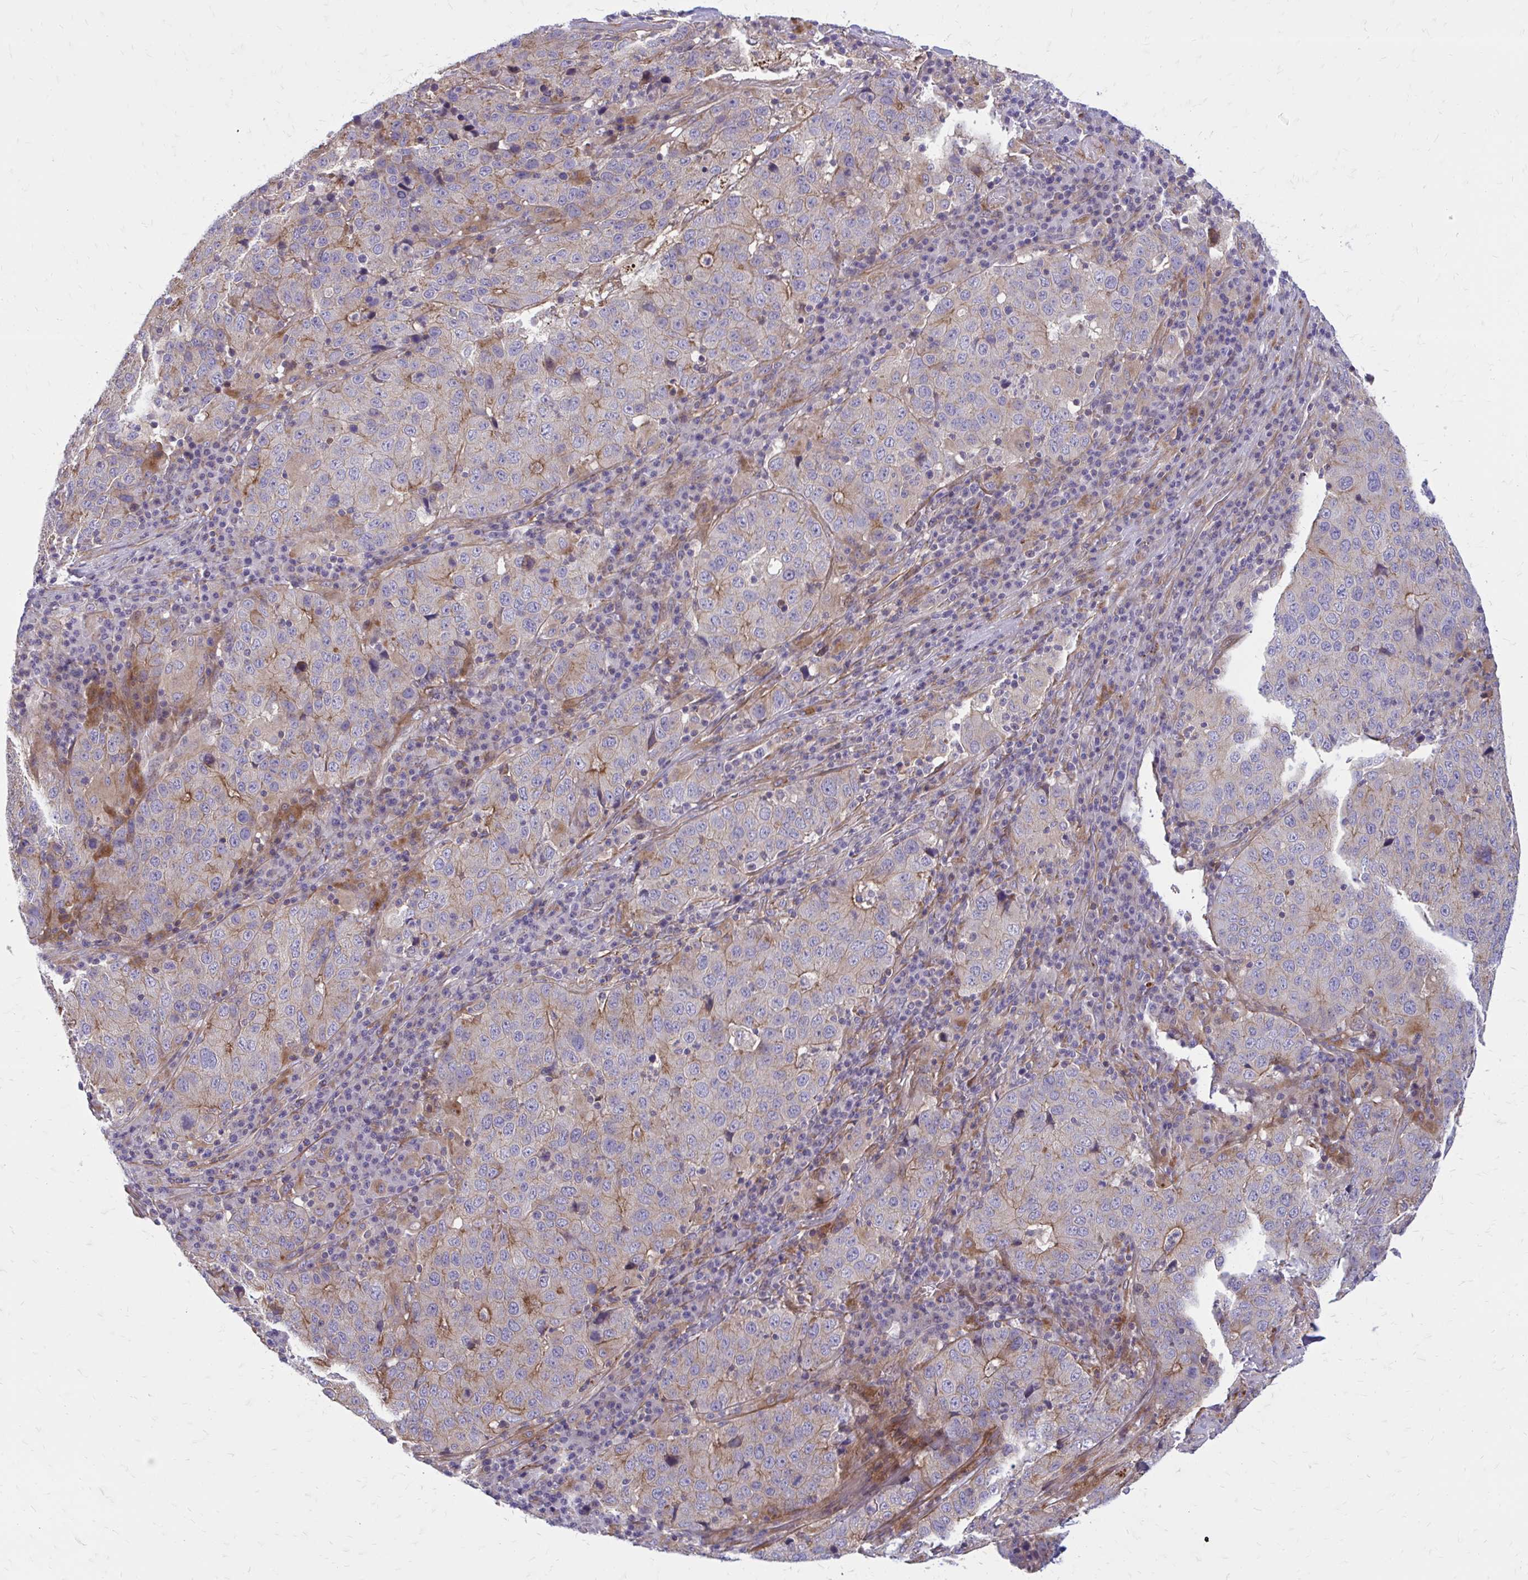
{"staining": {"intensity": "moderate", "quantity": "<25%", "location": "cytoplasmic/membranous"}, "tissue": "stomach cancer", "cell_type": "Tumor cells", "image_type": "cancer", "snomed": [{"axis": "morphology", "description": "Adenocarcinoma, NOS"}, {"axis": "topography", "description": "Stomach"}], "caption": "A histopathology image of adenocarcinoma (stomach) stained for a protein displays moderate cytoplasmic/membranous brown staining in tumor cells. (DAB IHC with brightfield microscopy, high magnification).", "gene": "FAP", "patient": {"sex": "male", "age": 71}}